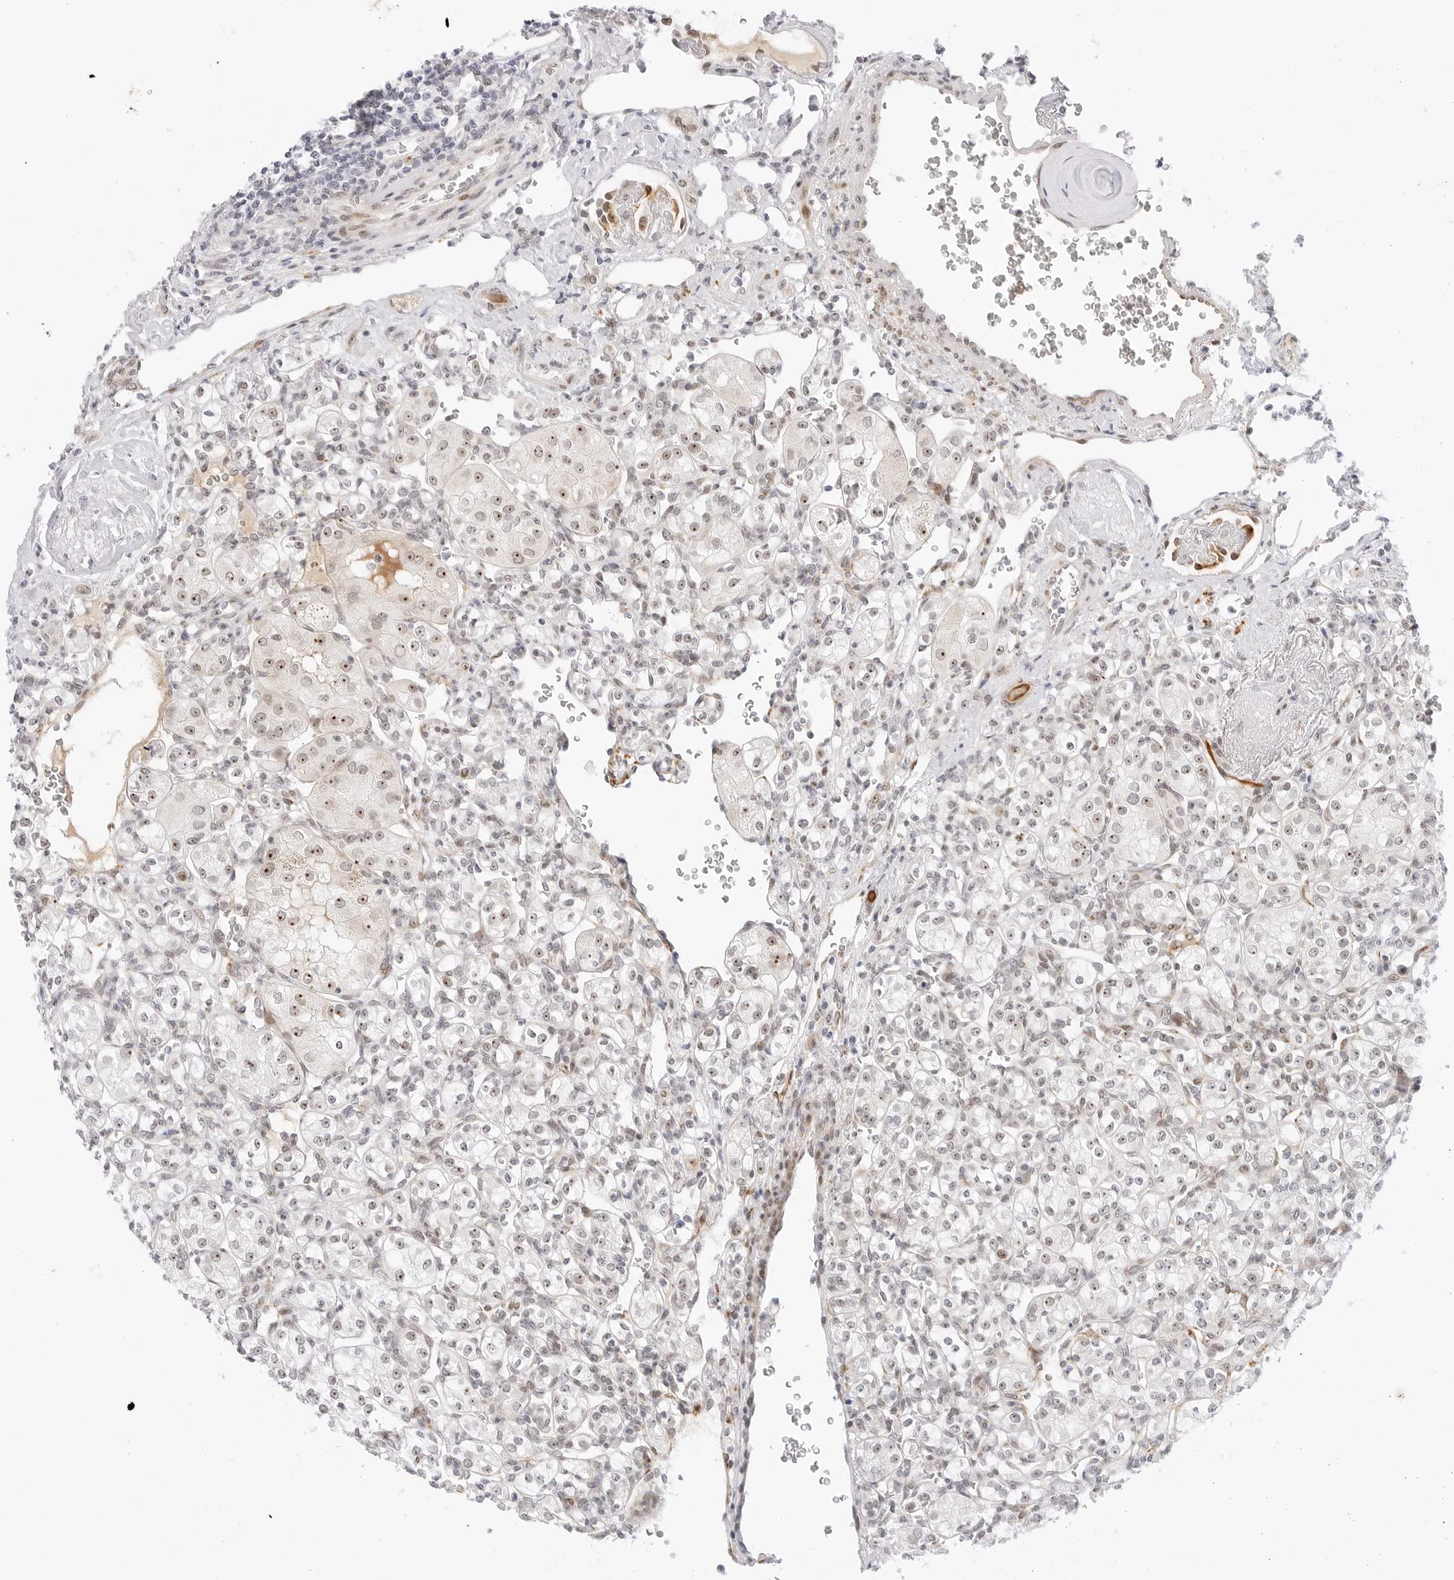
{"staining": {"intensity": "moderate", "quantity": ">75%", "location": "nuclear"}, "tissue": "renal cancer", "cell_type": "Tumor cells", "image_type": "cancer", "snomed": [{"axis": "morphology", "description": "Adenocarcinoma, NOS"}, {"axis": "topography", "description": "Kidney"}], "caption": "Adenocarcinoma (renal) stained with DAB IHC displays medium levels of moderate nuclear expression in about >75% of tumor cells.", "gene": "HIPK3", "patient": {"sex": "male", "age": 77}}